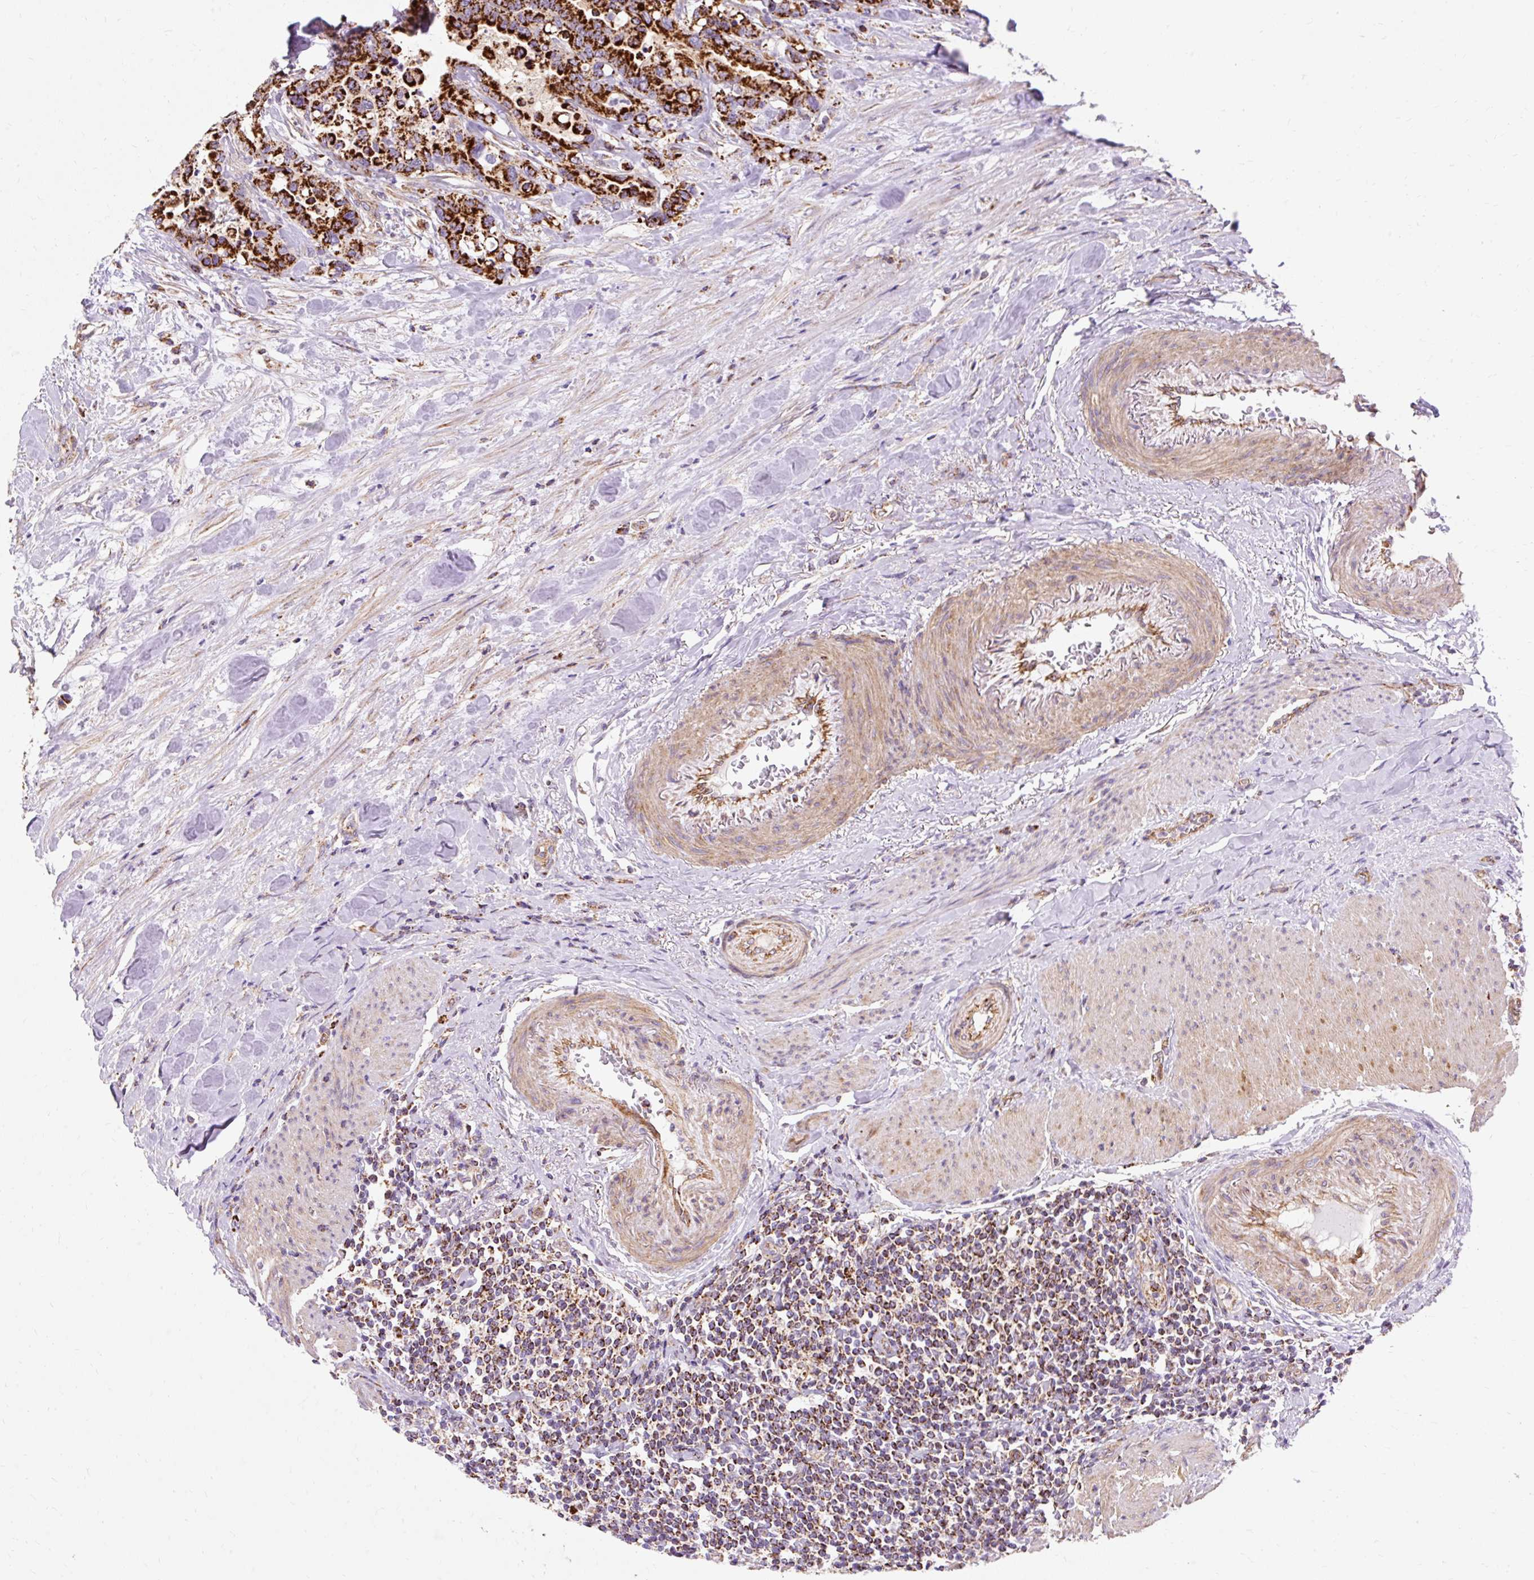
{"staining": {"intensity": "strong", "quantity": ">75%", "location": "cytoplasmic/membranous"}, "tissue": "colorectal cancer", "cell_type": "Tumor cells", "image_type": "cancer", "snomed": [{"axis": "morphology", "description": "Adenocarcinoma, NOS"}, {"axis": "topography", "description": "Colon"}], "caption": "Immunohistochemistry (DAB (3,3'-diaminobenzidine)) staining of human colorectal cancer shows strong cytoplasmic/membranous protein positivity in about >75% of tumor cells.", "gene": "CEP290", "patient": {"sex": "male", "age": 82}}